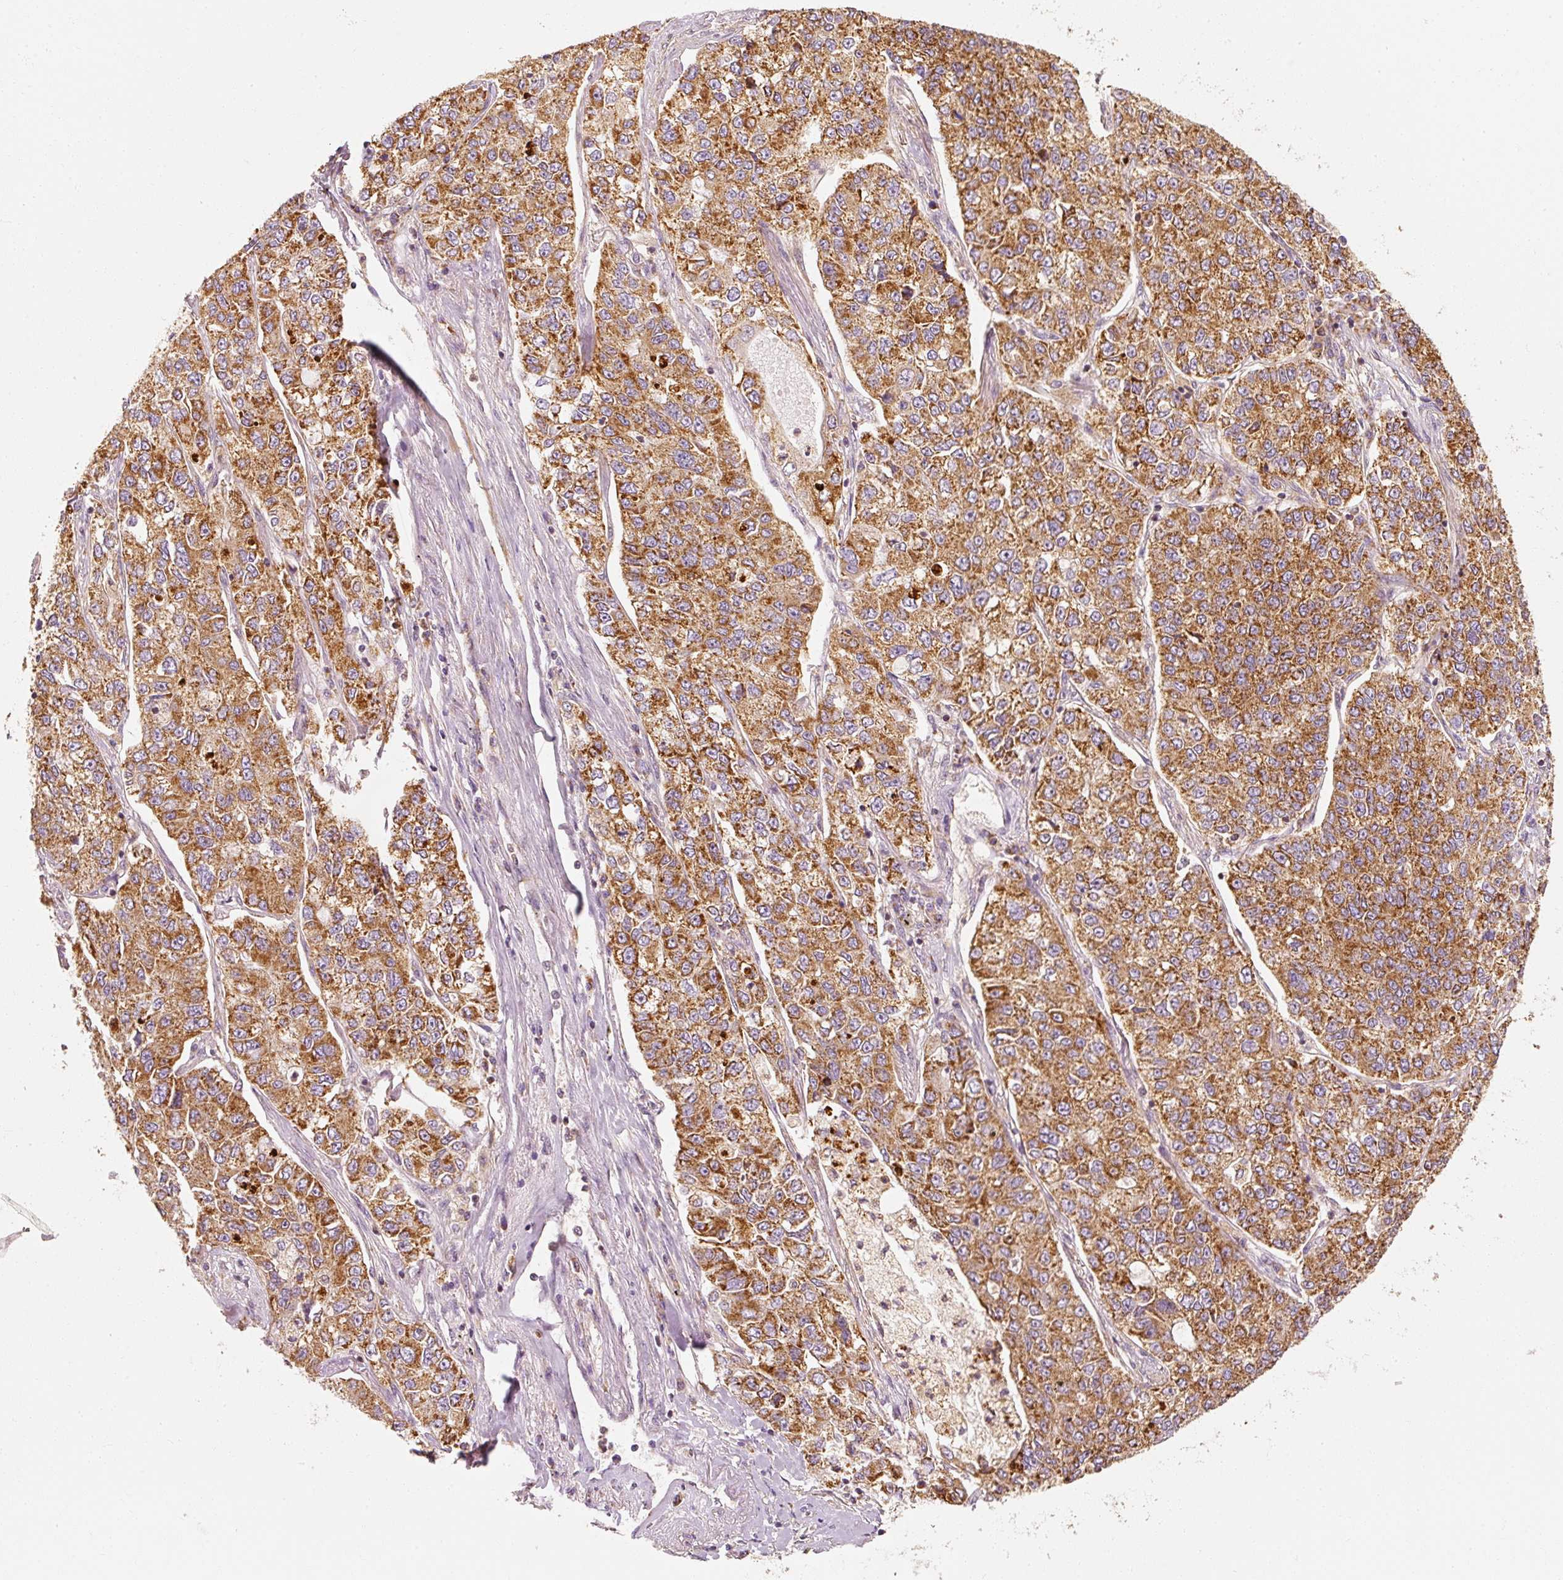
{"staining": {"intensity": "moderate", "quantity": ">75%", "location": "cytoplasmic/membranous"}, "tissue": "lung cancer", "cell_type": "Tumor cells", "image_type": "cancer", "snomed": [{"axis": "morphology", "description": "Adenocarcinoma, NOS"}, {"axis": "topography", "description": "Lung"}], "caption": "Tumor cells reveal medium levels of moderate cytoplasmic/membranous expression in approximately >75% of cells in adenocarcinoma (lung). (brown staining indicates protein expression, while blue staining denotes nuclei).", "gene": "TOMM40", "patient": {"sex": "male", "age": 49}}